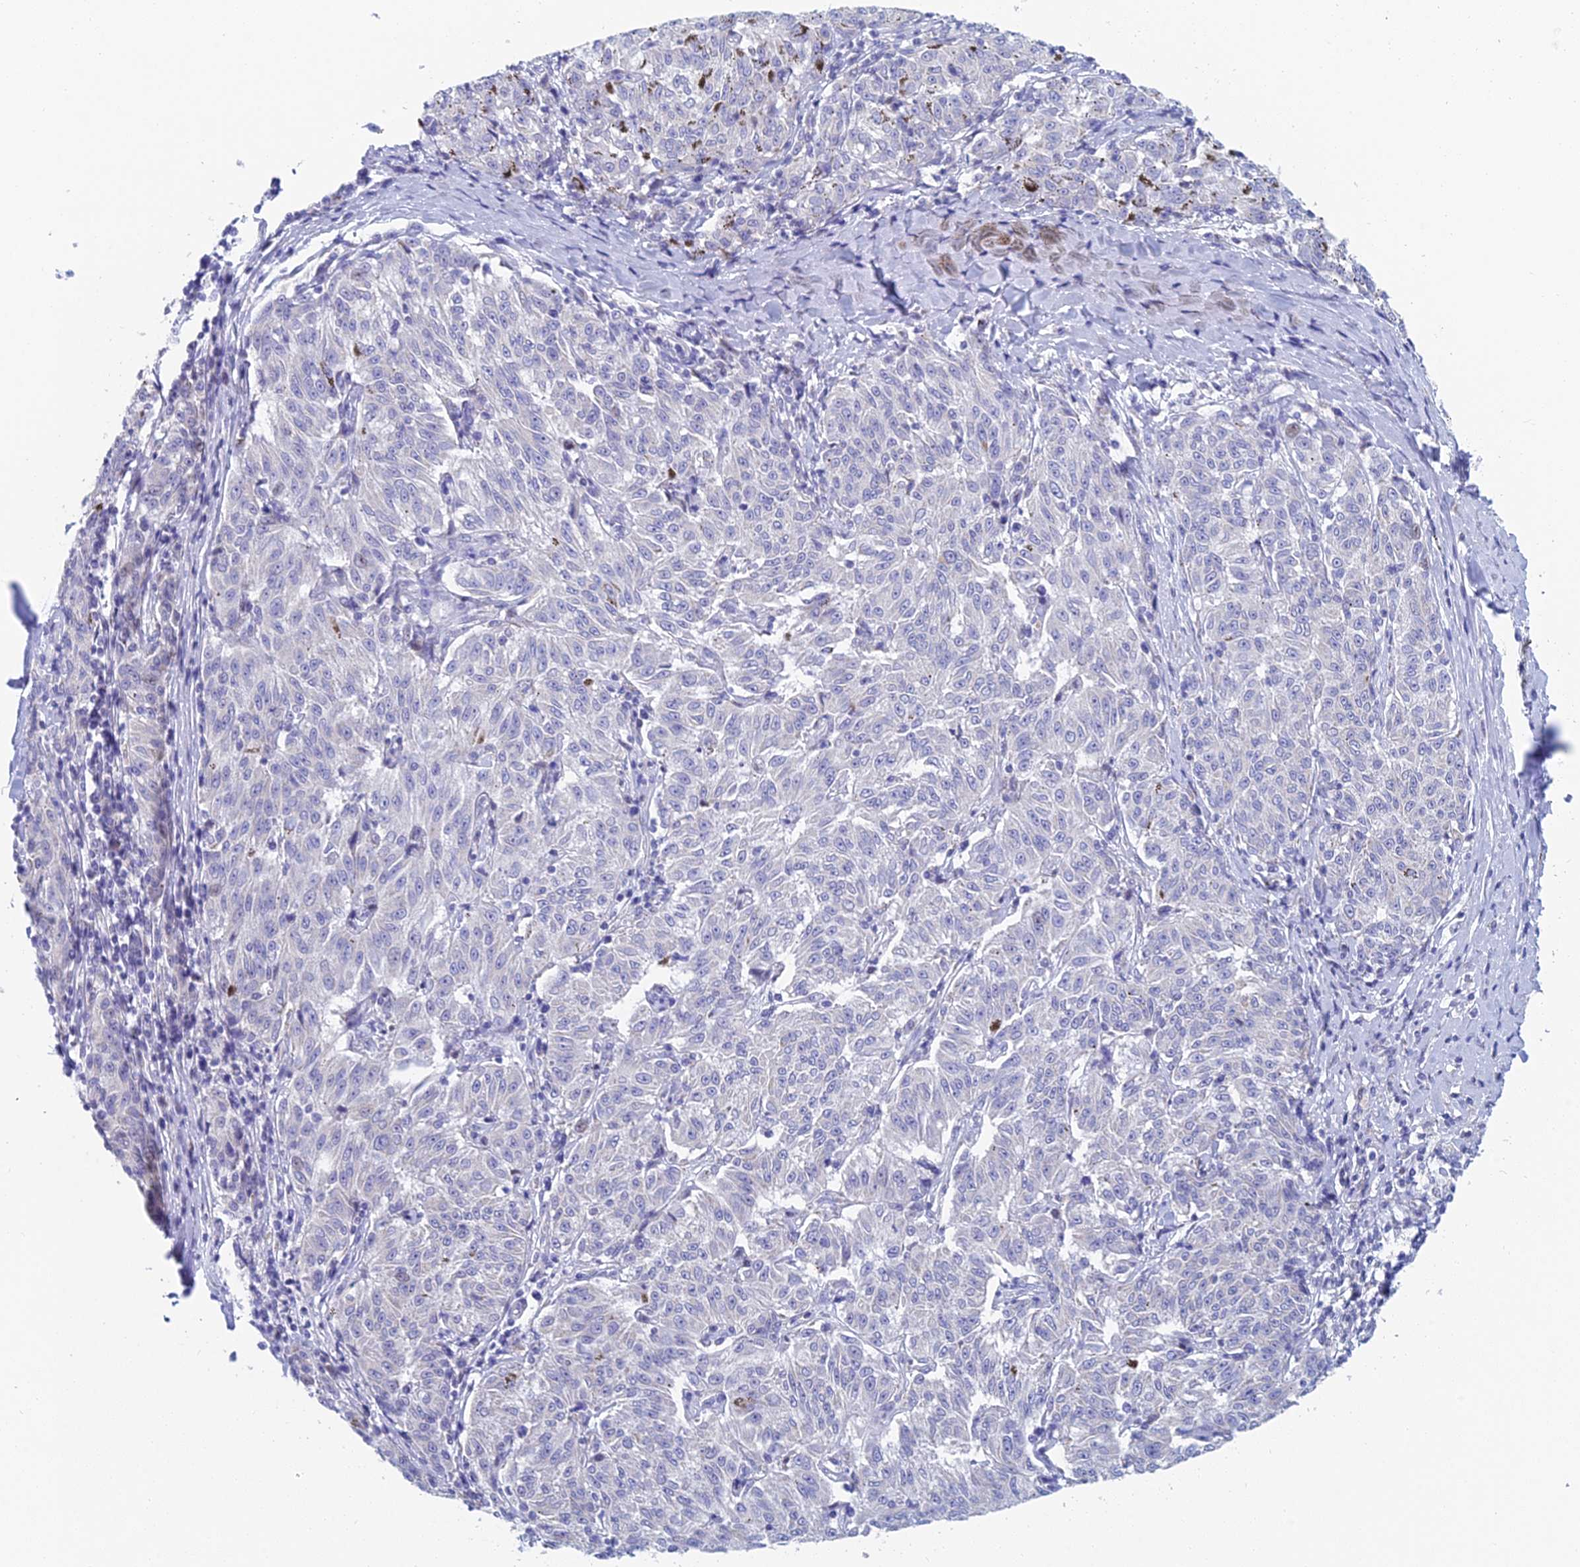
{"staining": {"intensity": "negative", "quantity": "none", "location": "none"}, "tissue": "melanoma", "cell_type": "Tumor cells", "image_type": "cancer", "snomed": [{"axis": "morphology", "description": "Malignant melanoma, NOS"}, {"axis": "topography", "description": "Skin"}], "caption": "This is an immunohistochemistry (IHC) image of malignant melanoma. There is no expression in tumor cells.", "gene": "ACSM1", "patient": {"sex": "female", "age": 72}}